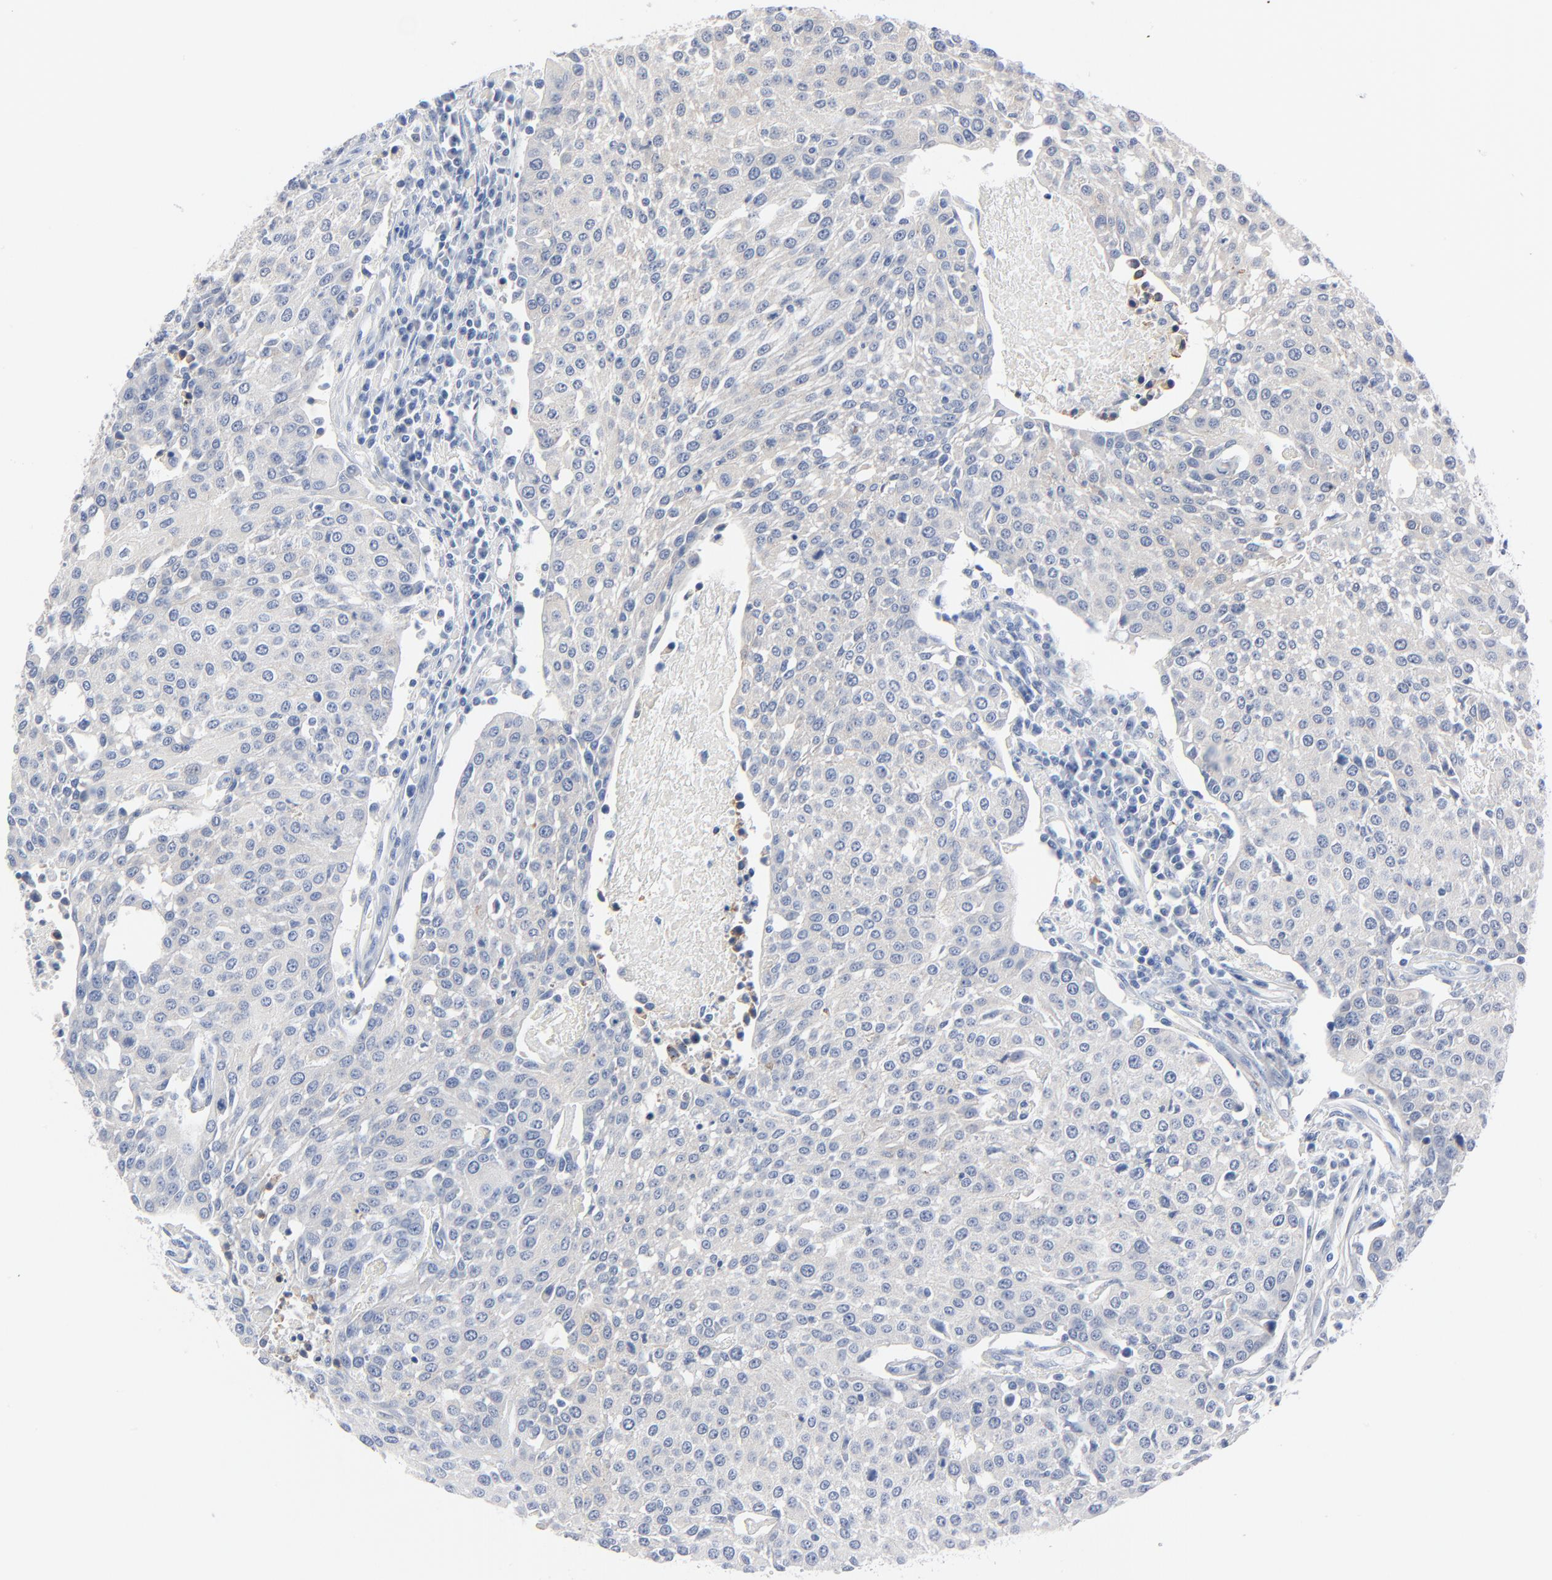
{"staining": {"intensity": "weak", "quantity": "<25%", "location": "cytoplasmic/membranous"}, "tissue": "urothelial cancer", "cell_type": "Tumor cells", "image_type": "cancer", "snomed": [{"axis": "morphology", "description": "Urothelial carcinoma, High grade"}, {"axis": "topography", "description": "Urinary bladder"}], "caption": "DAB (3,3'-diaminobenzidine) immunohistochemical staining of high-grade urothelial carcinoma shows no significant expression in tumor cells.", "gene": "IFT43", "patient": {"sex": "female", "age": 85}}